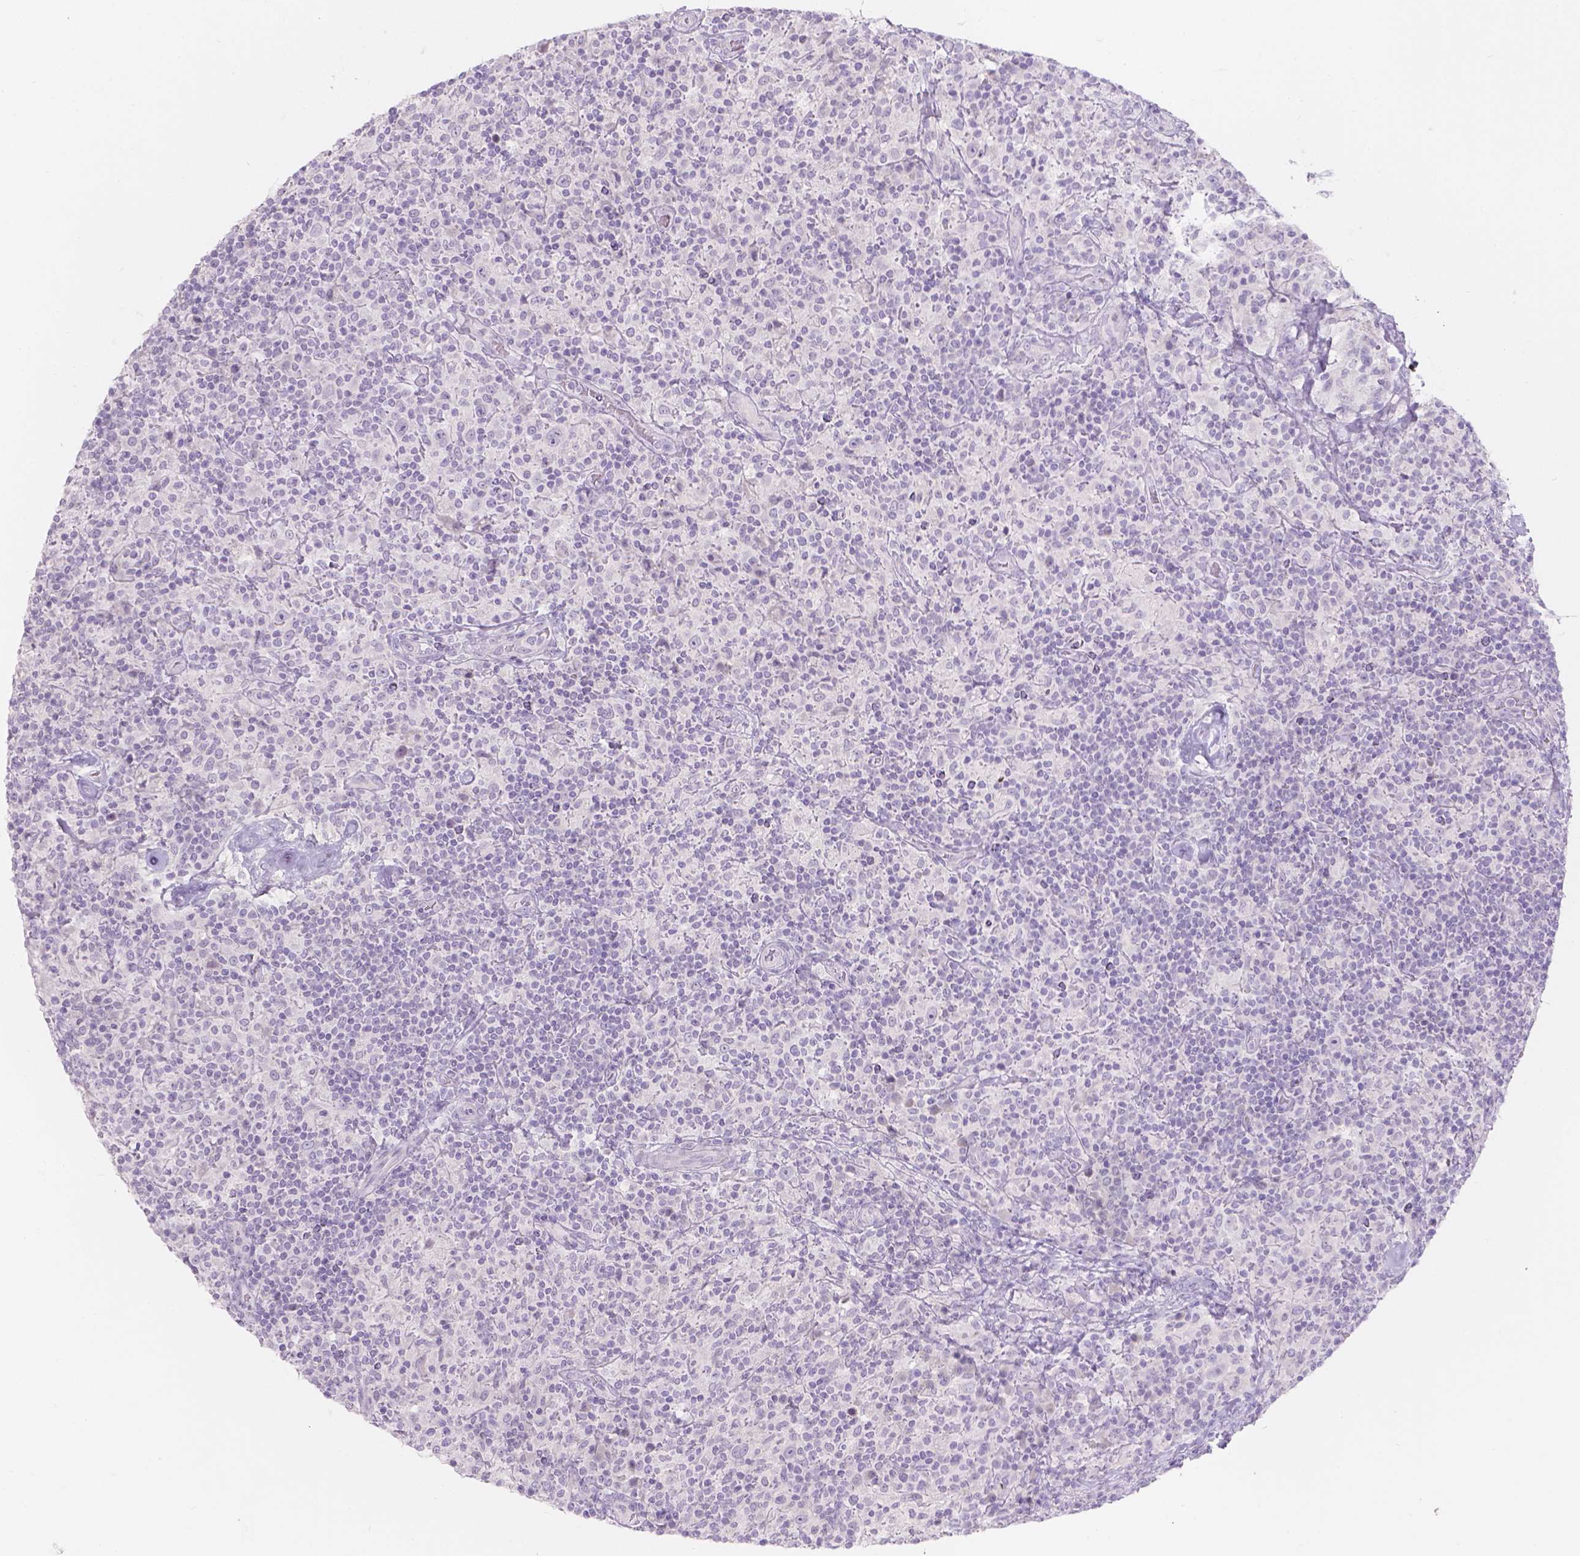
{"staining": {"intensity": "negative", "quantity": "none", "location": "none"}, "tissue": "lymphoma", "cell_type": "Tumor cells", "image_type": "cancer", "snomed": [{"axis": "morphology", "description": "Hodgkin's disease, NOS"}, {"axis": "topography", "description": "Lymph node"}], "caption": "Hodgkin's disease was stained to show a protein in brown. There is no significant expression in tumor cells. (Immunohistochemistry (ihc), brightfield microscopy, high magnification).", "gene": "HTN3", "patient": {"sex": "male", "age": 70}}